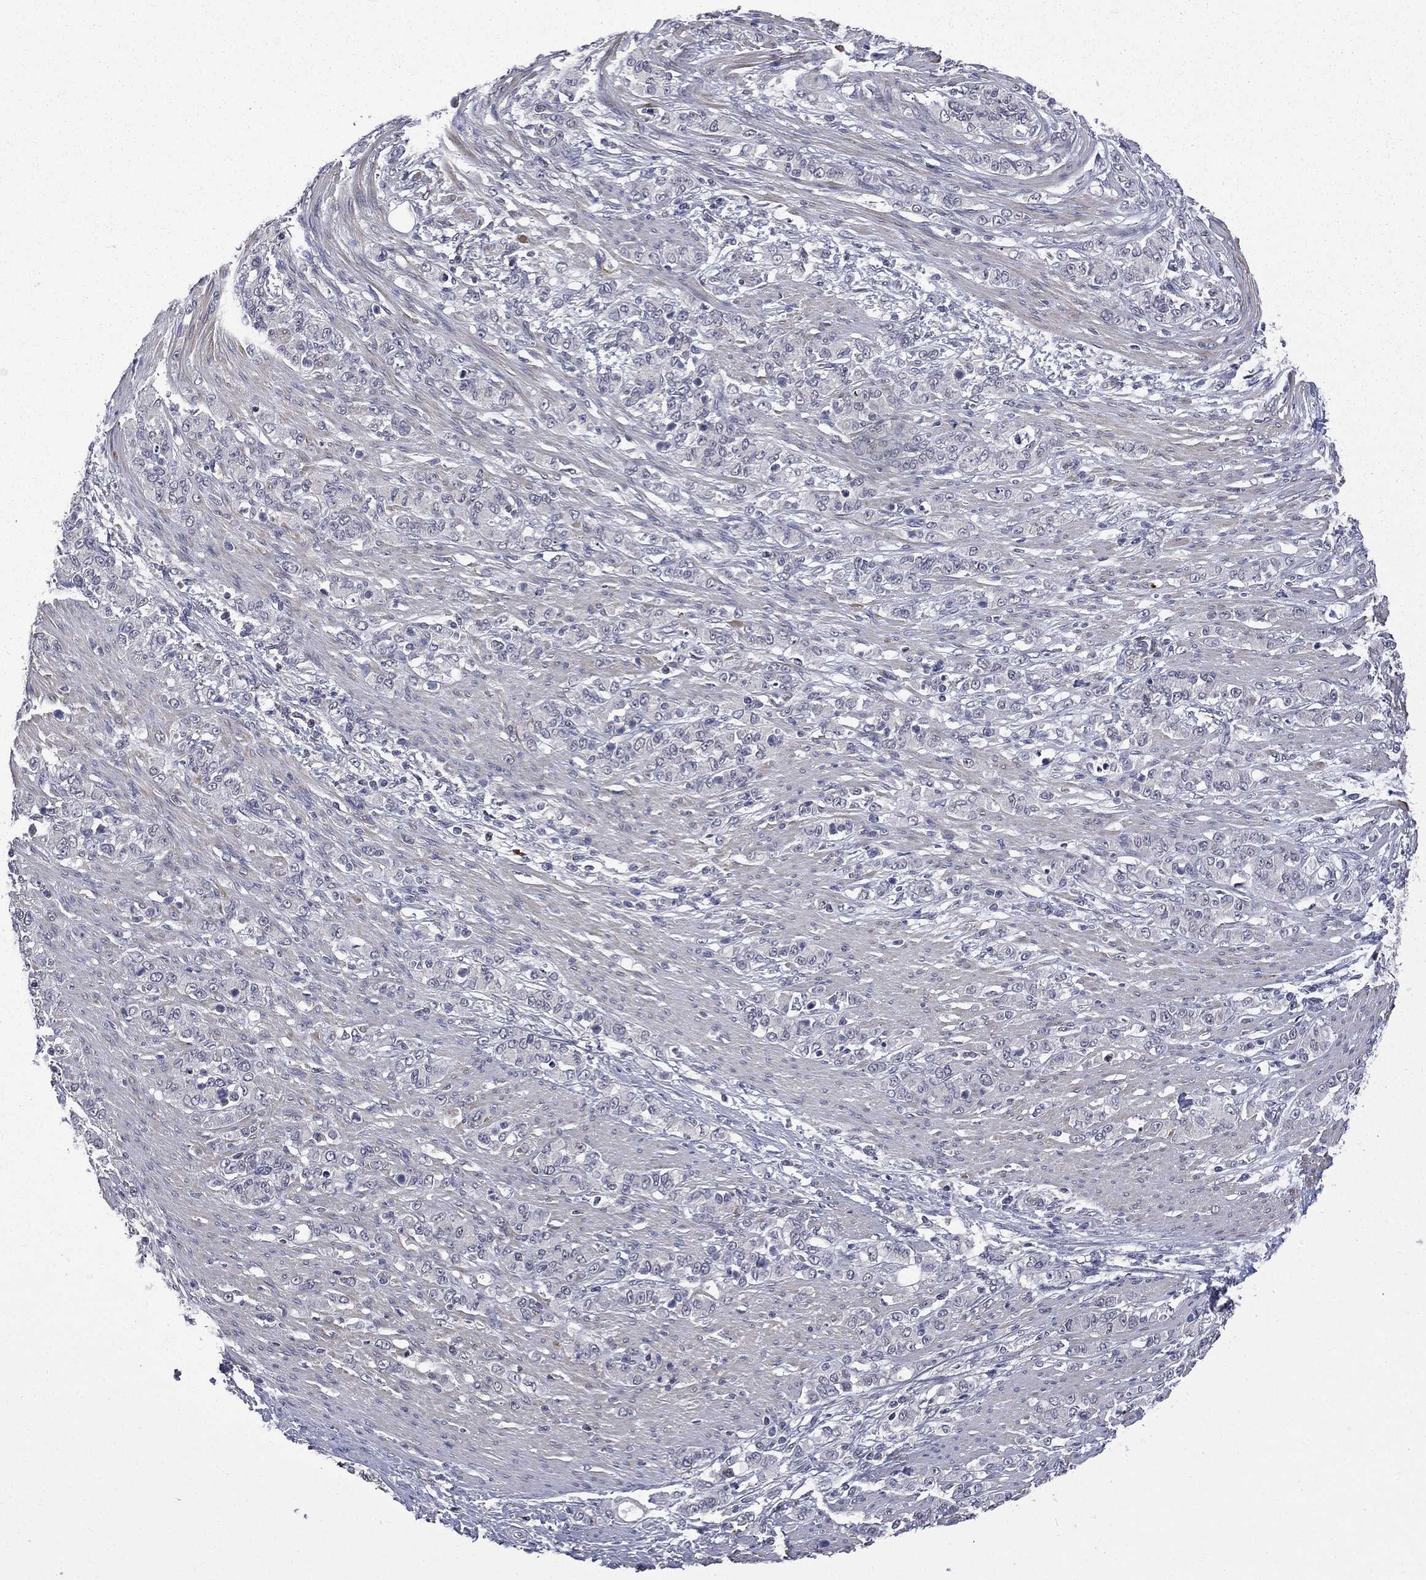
{"staining": {"intensity": "negative", "quantity": "none", "location": "none"}, "tissue": "stomach cancer", "cell_type": "Tumor cells", "image_type": "cancer", "snomed": [{"axis": "morphology", "description": "Normal tissue, NOS"}, {"axis": "morphology", "description": "Adenocarcinoma, NOS"}, {"axis": "topography", "description": "Stomach"}], "caption": "Immunohistochemistry (IHC) of stomach cancer (adenocarcinoma) demonstrates no positivity in tumor cells.", "gene": "FGG", "patient": {"sex": "female", "age": 79}}